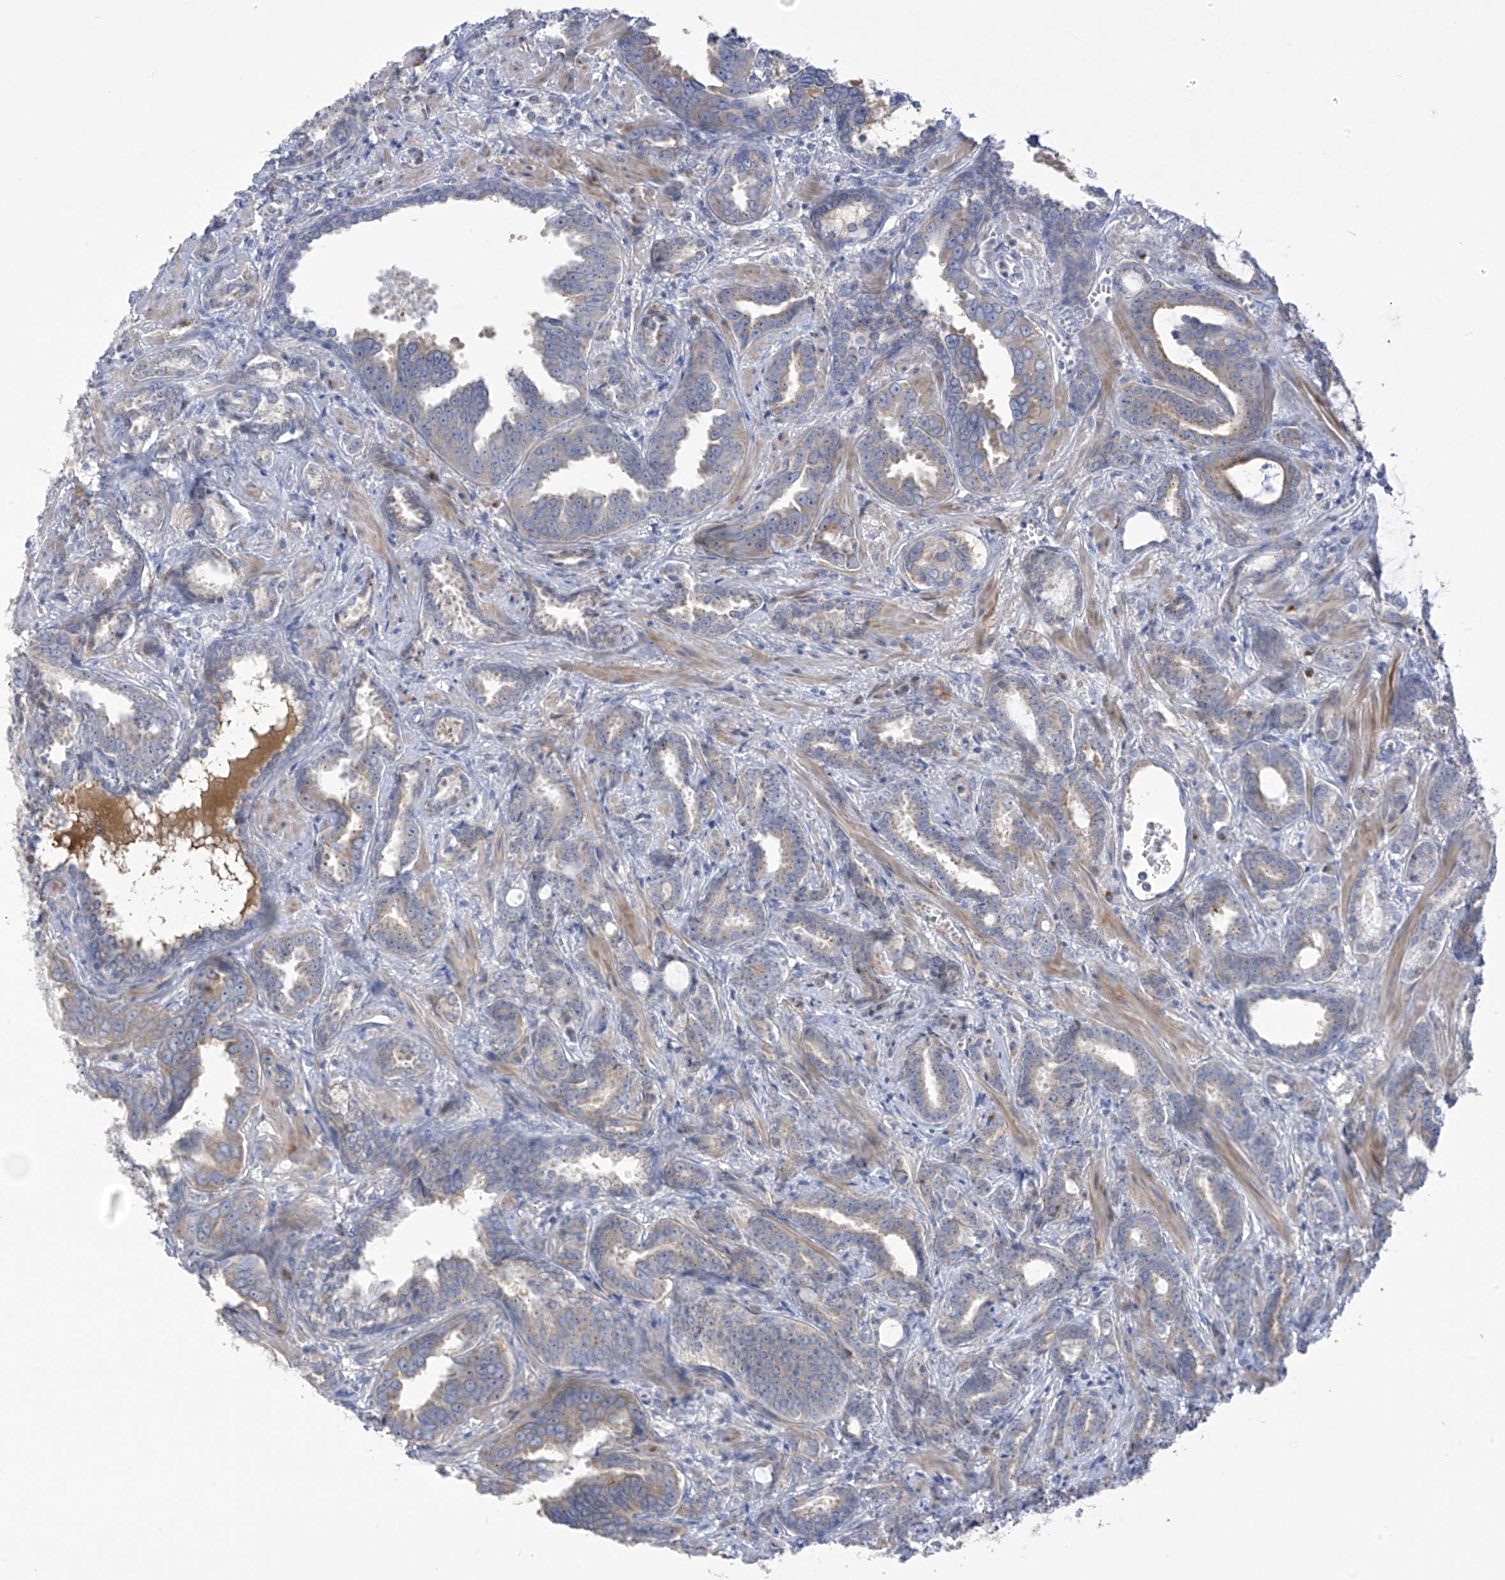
{"staining": {"intensity": "weak", "quantity": "25%-75%", "location": "cytoplasmic/membranous"}, "tissue": "prostate cancer", "cell_type": "Tumor cells", "image_type": "cancer", "snomed": [{"axis": "morphology", "description": "Adenocarcinoma, High grade"}, {"axis": "topography", "description": "Prostate and seminal vesicle, NOS"}], "caption": "This is a histology image of immunohistochemistry (IHC) staining of high-grade adenocarcinoma (prostate), which shows weak positivity in the cytoplasmic/membranous of tumor cells.", "gene": "SLCO4A1", "patient": {"sex": "male", "age": 67}}